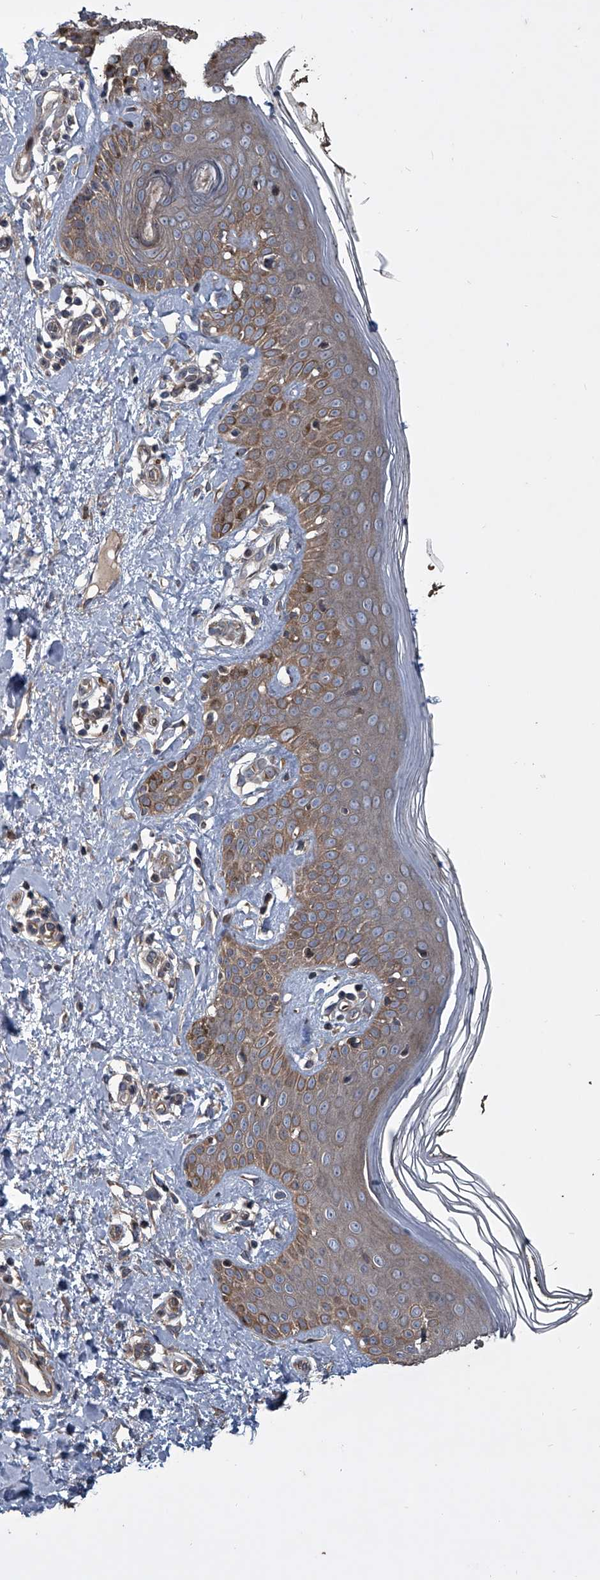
{"staining": {"intensity": "moderate", "quantity": ">75%", "location": "cytoplasmic/membranous"}, "tissue": "skin", "cell_type": "Fibroblasts", "image_type": "normal", "snomed": [{"axis": "morphology", "description": "Normal tissue, NOS"}, {"axis": "topography", "description": "Skin"}], "caption": "Immunohistochemical staining of normal human skin shows medium levels of moderate cytoplasmic/membranous staining in approximately >75% of fibroblasts.", "gene": "EVA1C", "patient": {"sex": "female", "age": 64}}